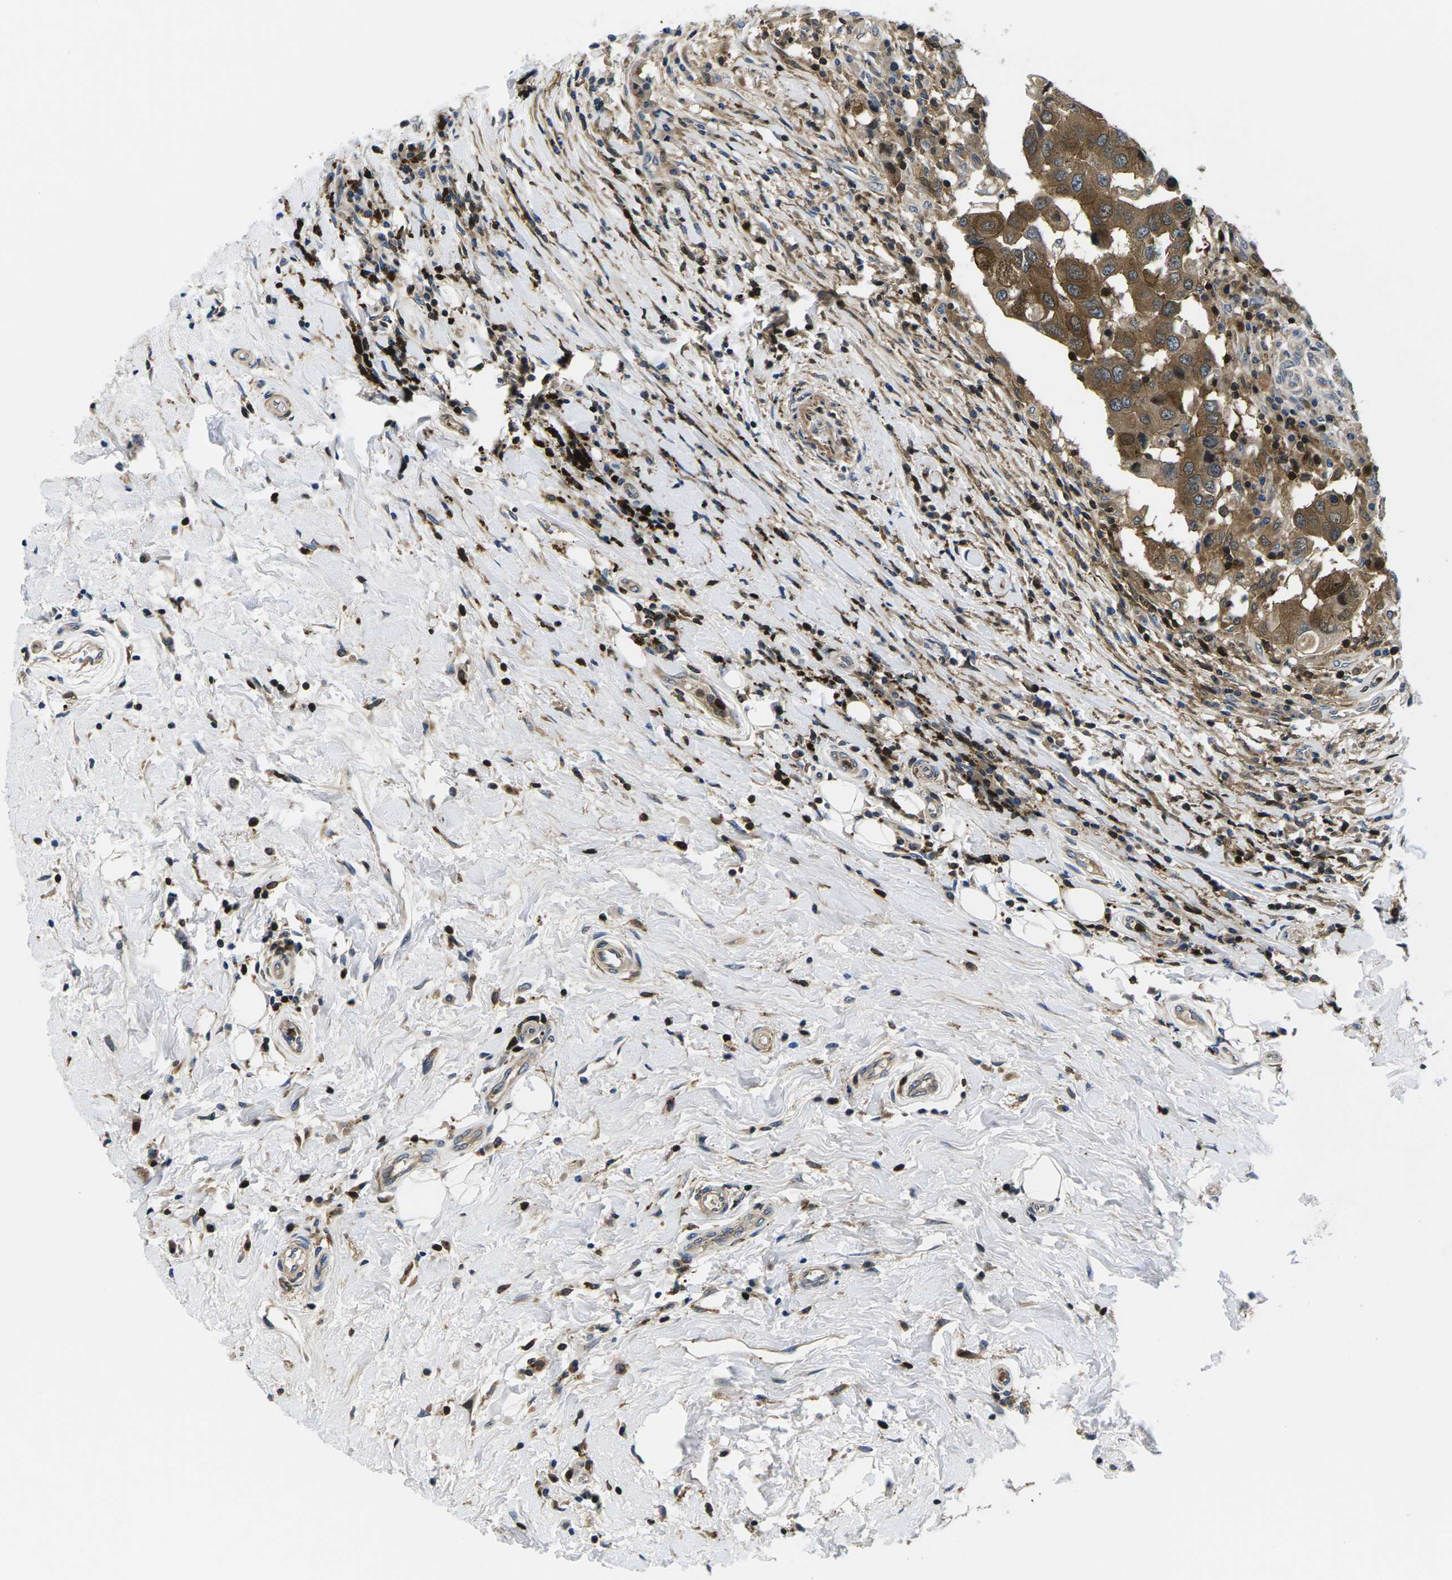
{"staining": {"intensity": "moderate", "quantity": ">75%", "location": "cytoplasmic/membranous"}, "tissue": "breast cancer", "cell_type": "Tumor cells", "image_type": "cancer", "snomed": [{"axis": "morphology", "description": "Duct carcinoma"}, {"axis": "topography", "description": "Breast"}], "caption": "About >75% of tumor cells in breast cancer exhibit moderate cytoplasmic/membranous protein positivity as visualized by brown immunohistochemical staining.", "gene": "PLCE1", "patient": {"sex": "female", "age": 27}}